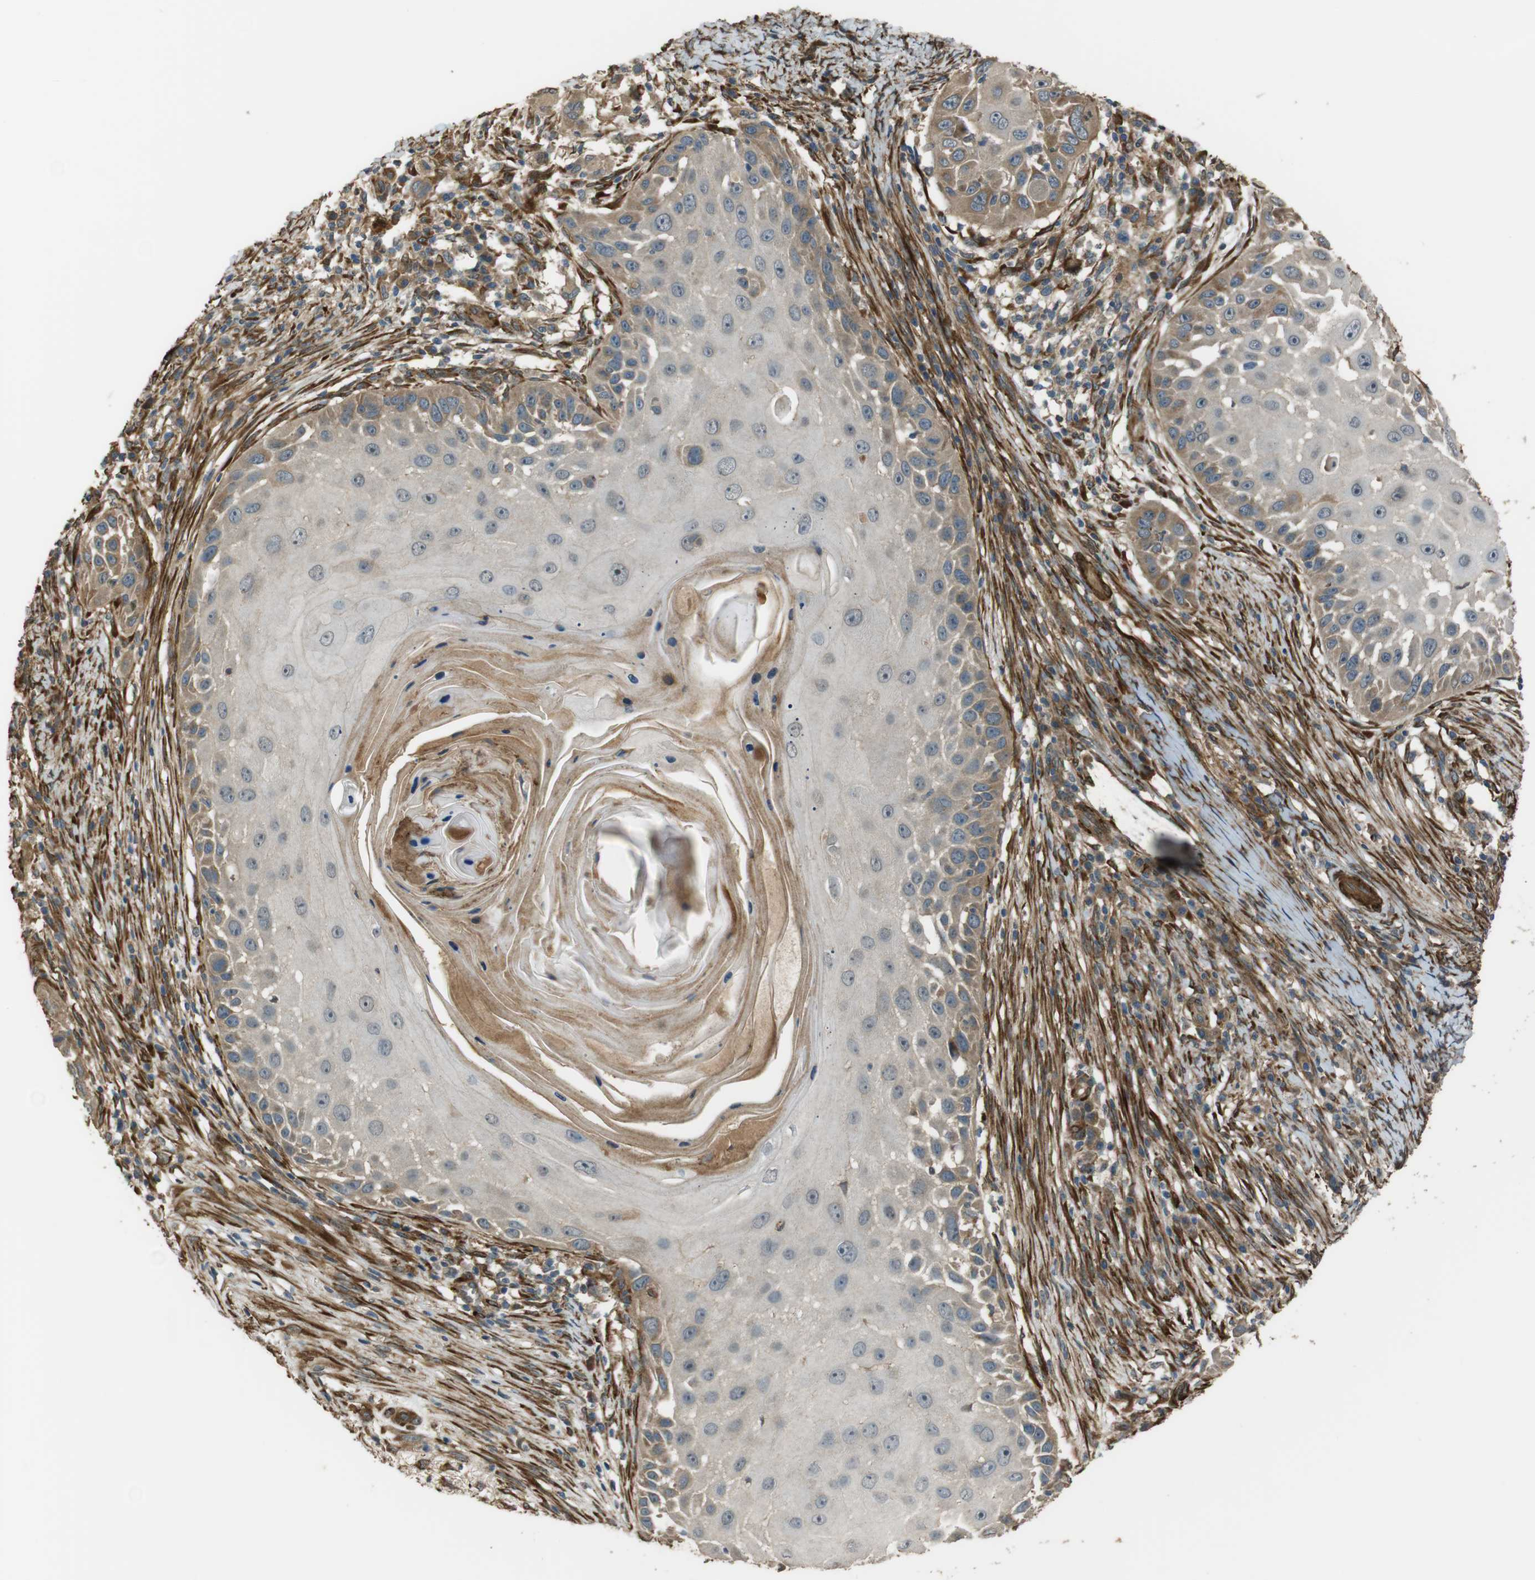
{"staining": {"intensity": "weak", "quantity": "<25%", "location": "cytoplasmic/membranous"}, "tissue": "skin cancer", "cell_type": "Tumor cells", "image_type": "cancer", "snomed": [{"axis": "morphology", "description": "Squamous cell carcinoma, NOS"}, {"axis": "topography", "description": "Skin"}], "caption": "The micrograph reveals no significant expression in tumor cells of skin squamous cell carcinoma.", "gene": "MSRB3", "patient": {"sex": "female", "age": 44}}